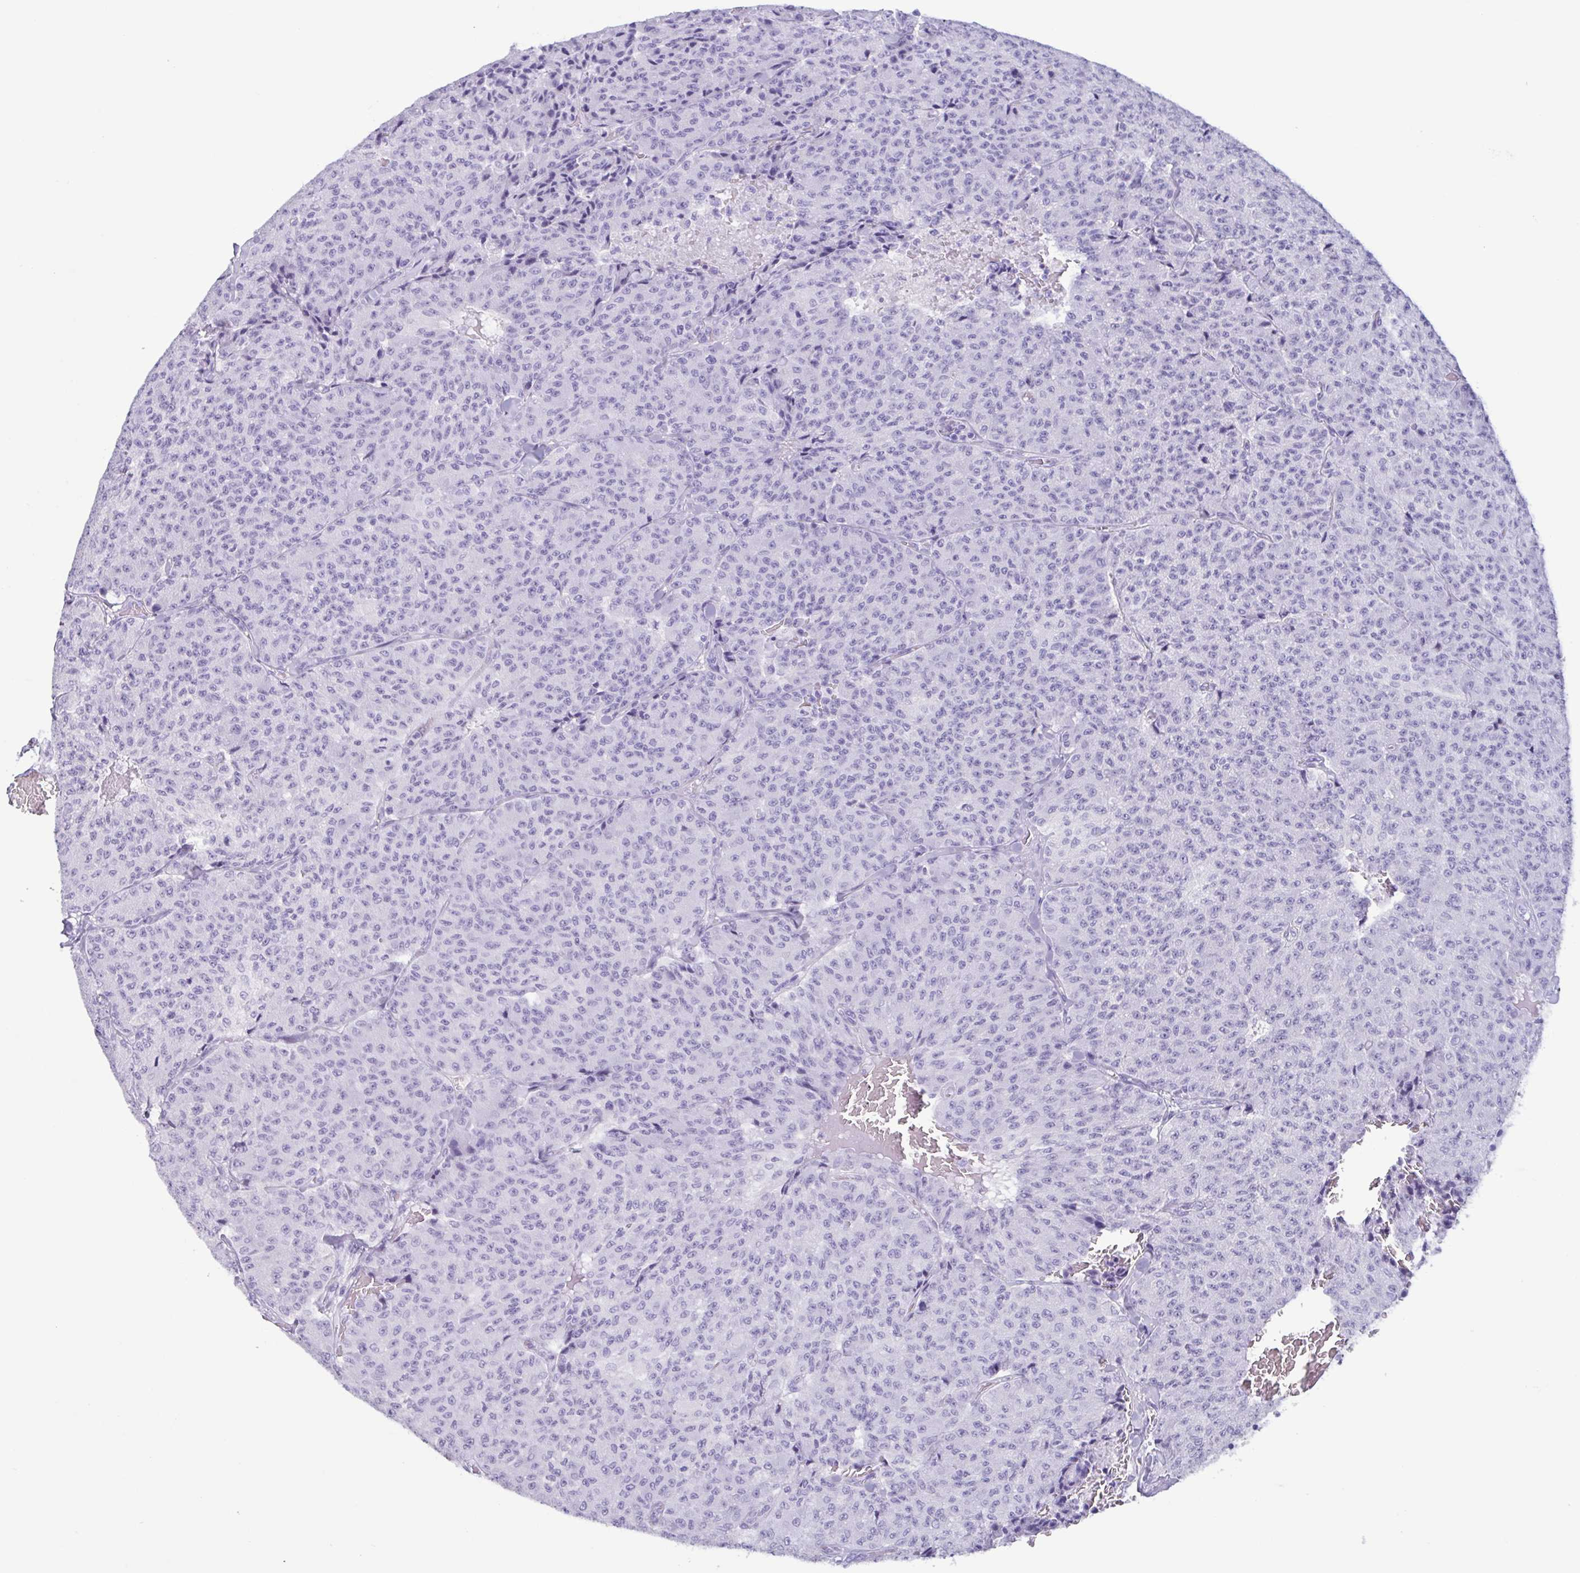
{"staining": {"intensity": "negative", "quantity": "none", "location": "none"}, "tissue": "carcinoid", "cell_type": "Tumor cells", "image_type": "cancer", "snomed": [{"axis": "morphology", "description": "Carcinoid, malignant, NOS"}, {"axis": "topography", "description": "Lung"}], "caption": "An immunohistochemistry micrograph of carcinoid is shown. There is no staining in tumor cells of carcinoid.", "gene": "LTF", "patient": {"sex": "male", "age": 71}}